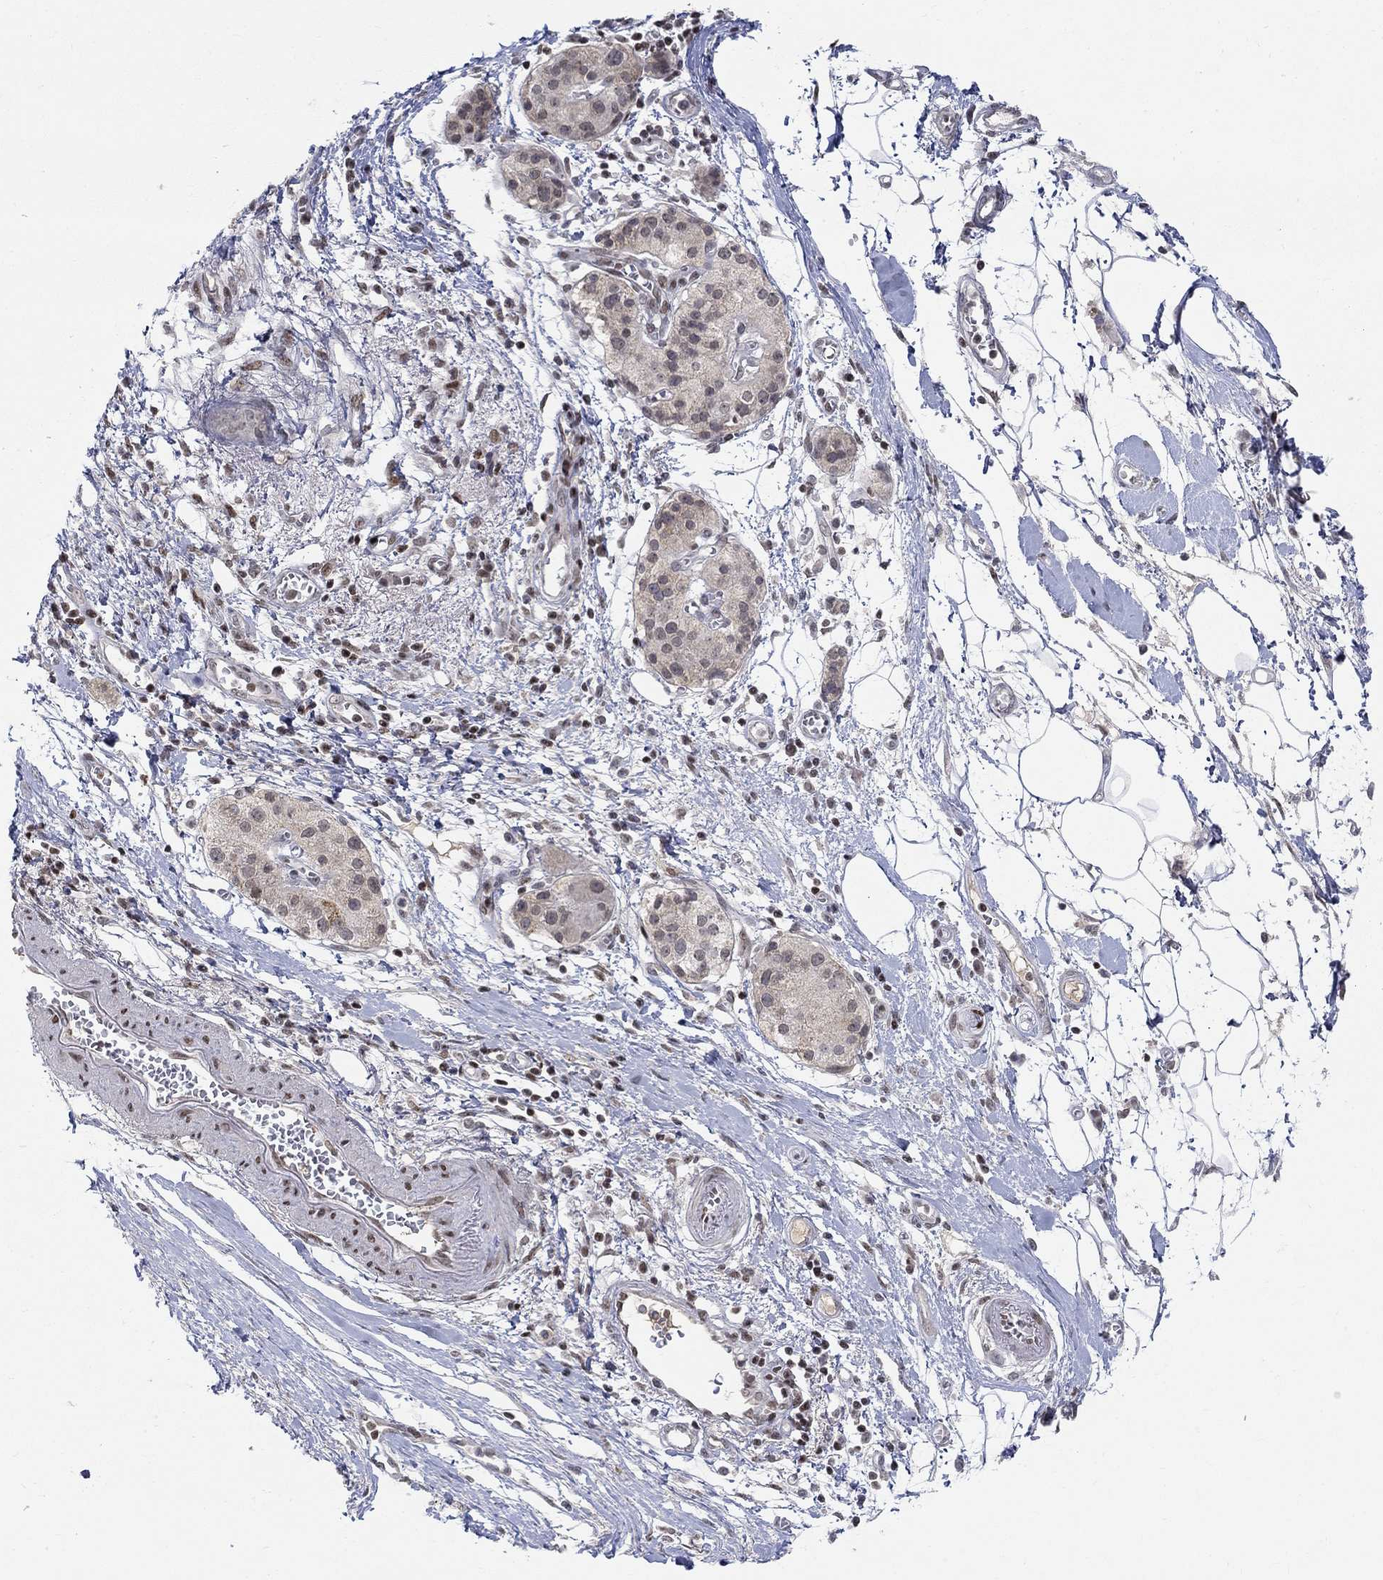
{"staining": {"intensity": "negative", "quantity": "none", "location": "none"}, "tissue": "pancreatic cancer", "cell_type": "Tumor cells", "image_type": "cancer", "snomed": [{"axis": "morphology", "description": "Adenocarcinoma, NOS"}, {"axis": "topography", "description": "Pancreas"}], "caption": "An immunohistochemistry (IHC) photomicrograph of pancreatic cancer is shown. There is no staining in tumor cells of pancreatic cancer. (Stains: DAB (3,3'-diaminobenzidine) immunohistochemistry (IHC) with hematoxylin counter stain, Microscopy: brightfield microscopy at high magnification).", "gene": "KLF12", "patient": {"sex": "male", "age": 72}}